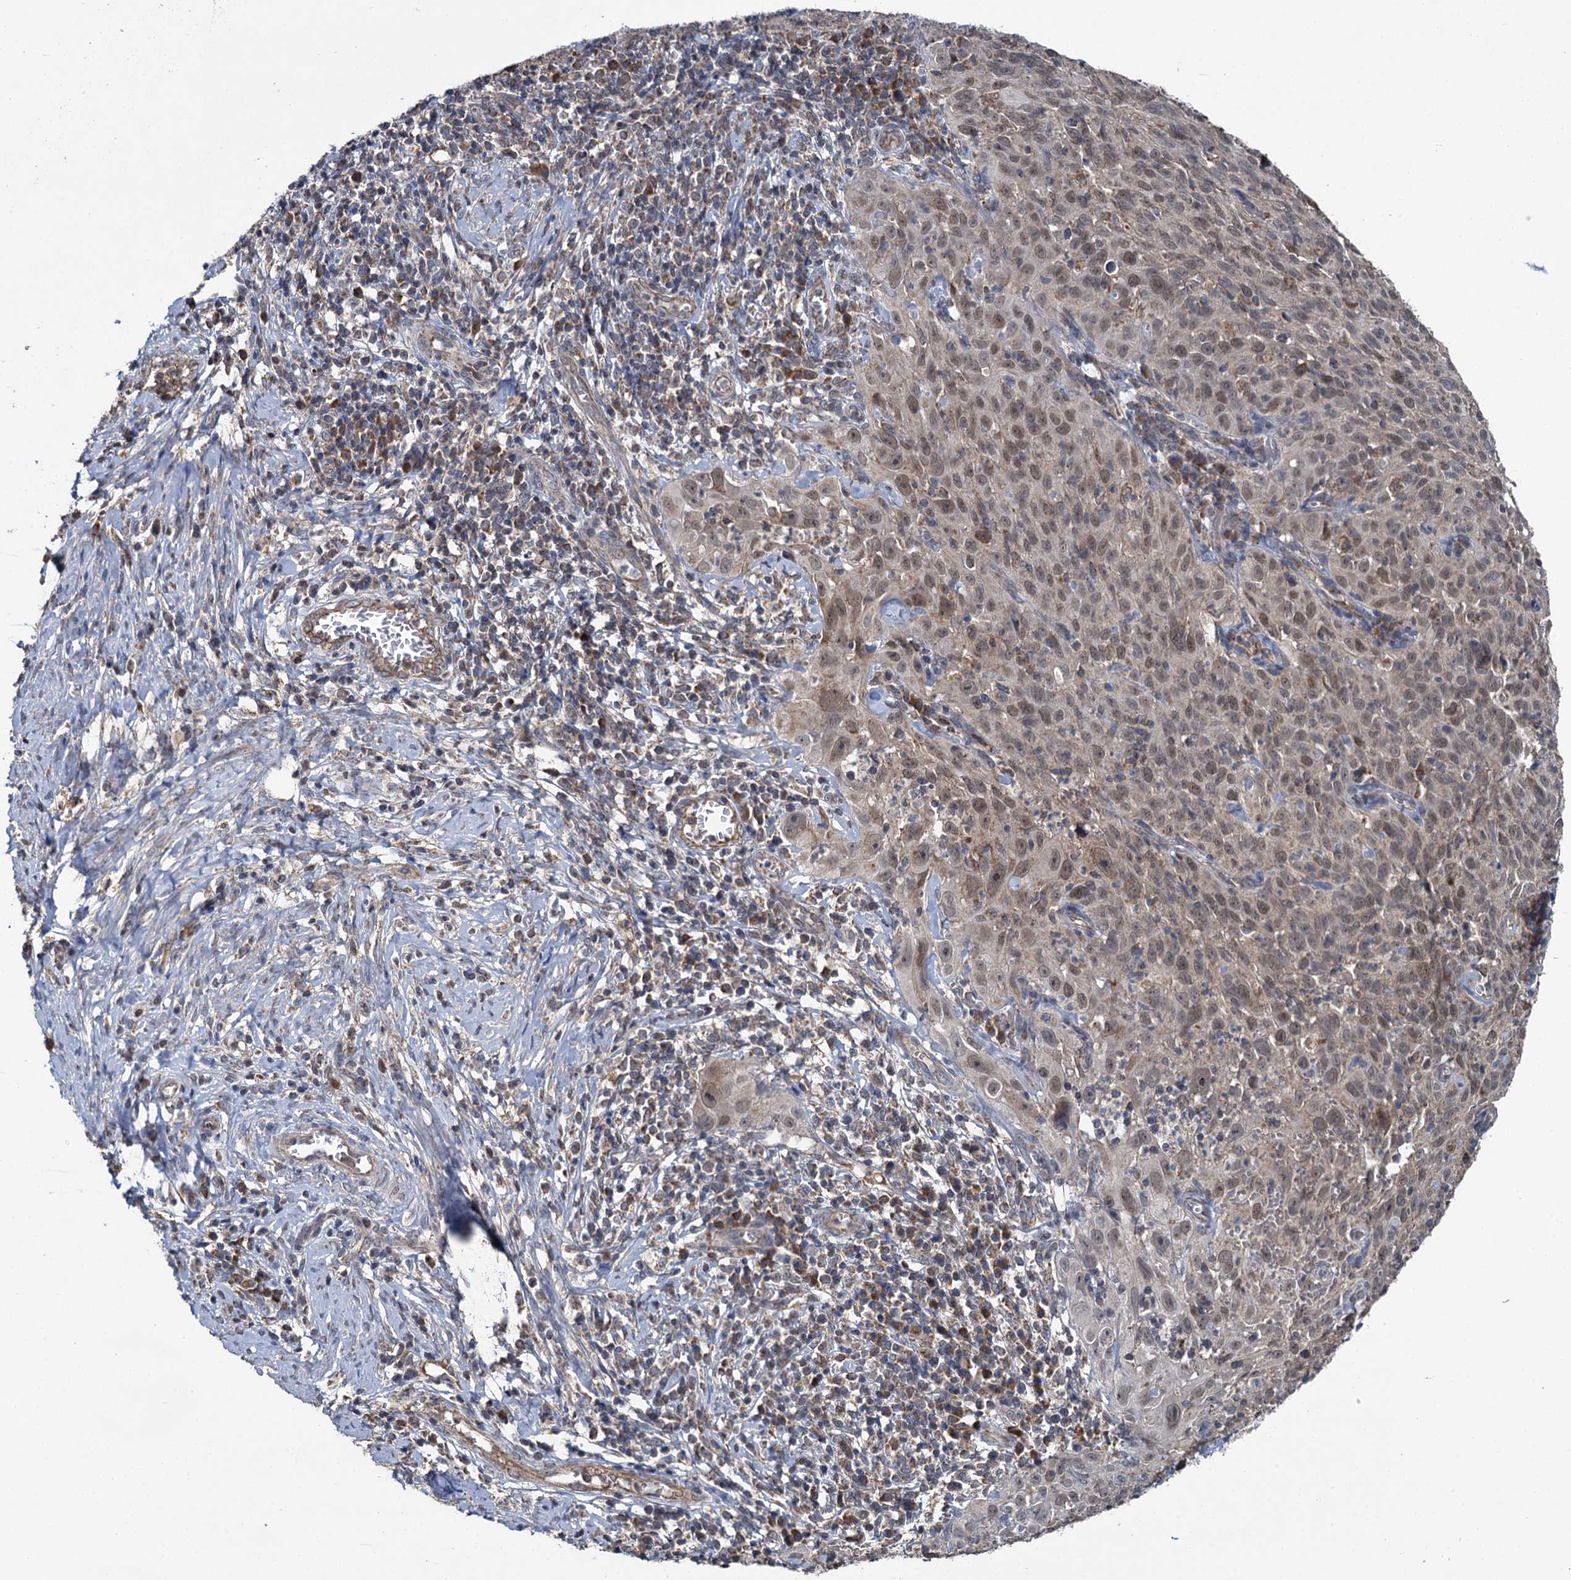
{"staining": {"intensity": "moderate", "quantity": "25%-75%", "location": "cytoplasmic/membranous,nuclear"}, "tissue": "cervical cancer", "cell_type": "Tumor cells", "image_type": "cancer", "snomed": [{"axis": "morphology", "description": "Squamous cell carcinoma, NOS"}, {"axis": "topography", "description": "Cervix"}], "caption": "Cervical squamous cell carcinoma stained with a brown dye exhibits moderate cytoplasmic/membranous and nuclear positive positivity in approximately 25%-75% of tumor cells.", "gene": "METTL4", "patient": {"sex": "female", "age": 31}}